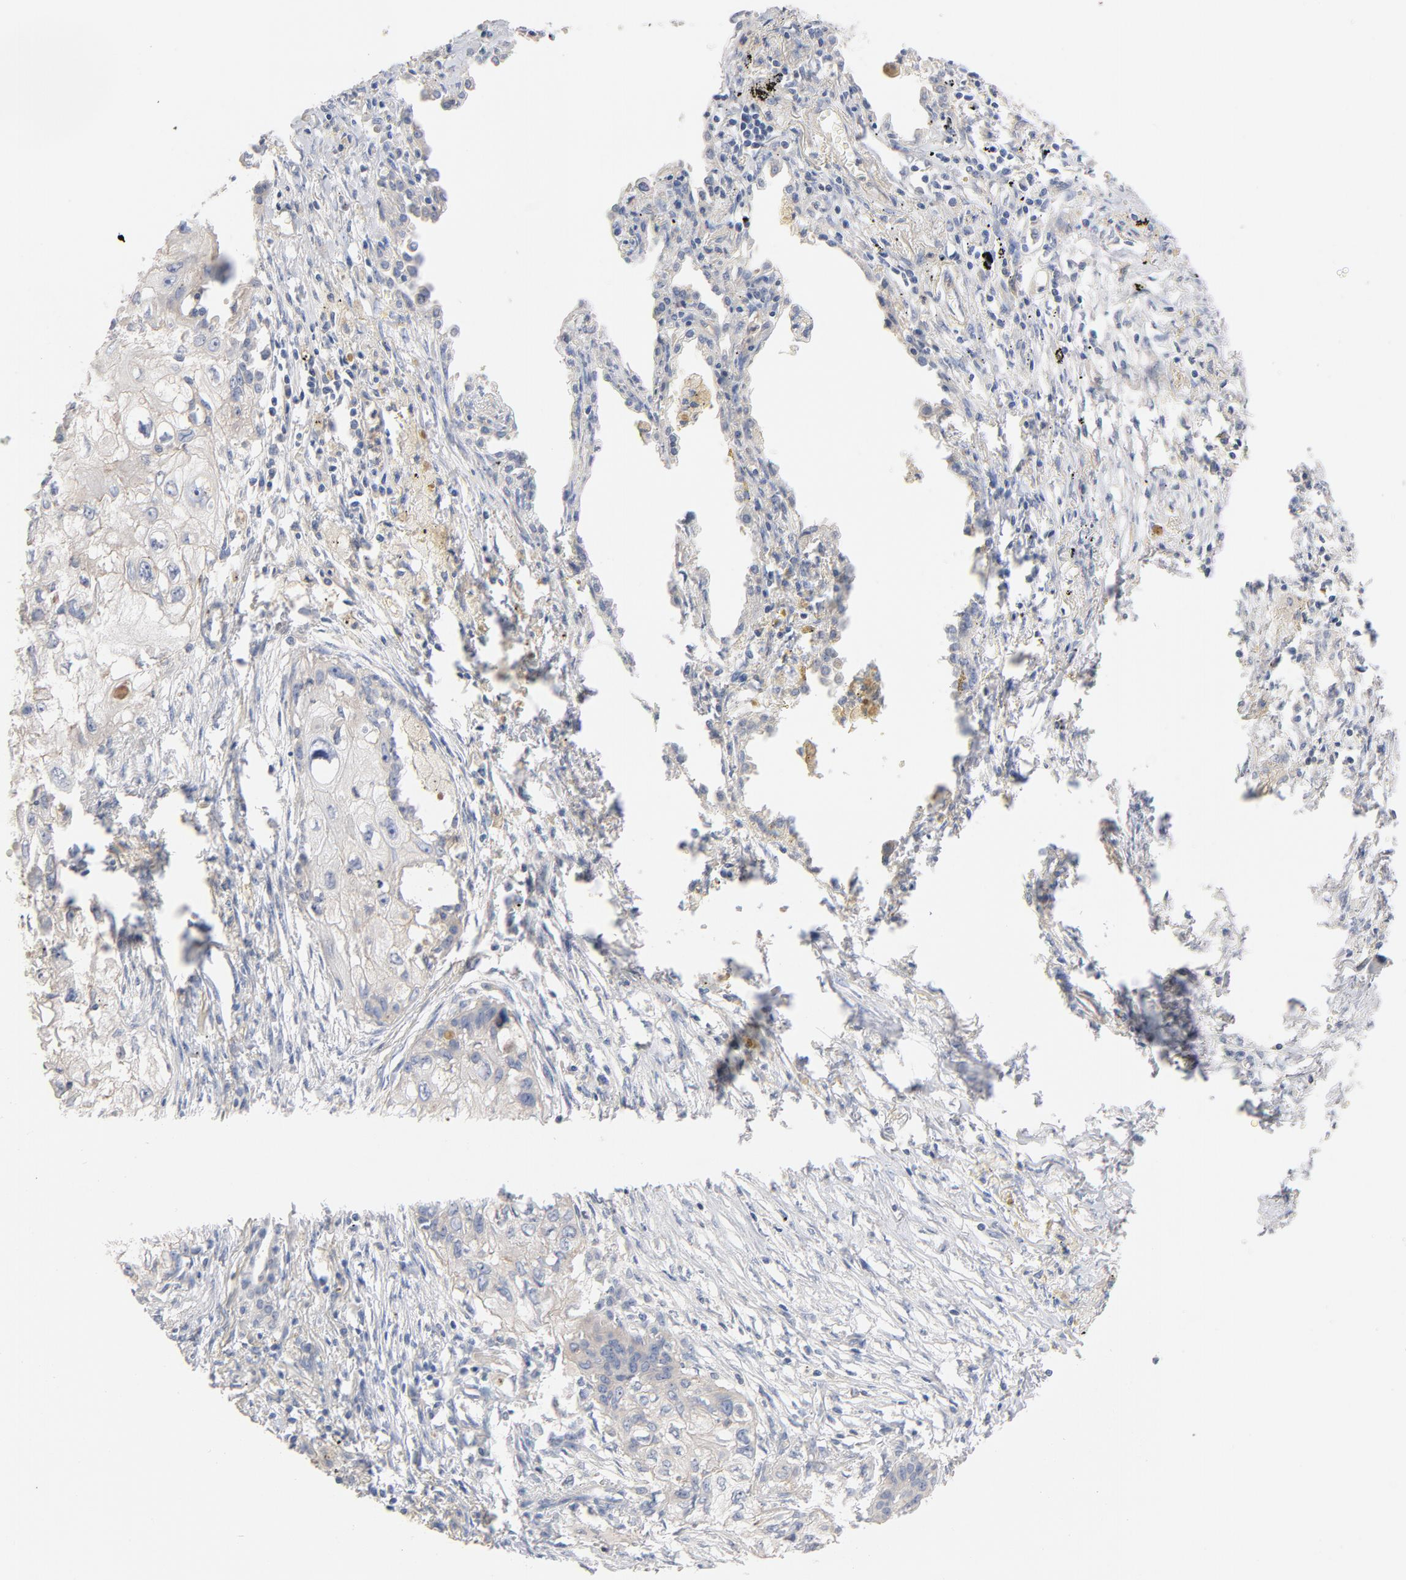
{"staining": {"intensity": "weak", "quantity": "25%-75%", "location": "cytoplasmic/membranous"}, "tissue": "lung cancer", "cell_type": "Tumor cells", "image_type": "cancer", "snomed": [{"axis": "morphology", "description": "Squamous cell carcinoma, NOS"}, {"axis": "topography", "description": "Lung"}], "caption": "Lung cancer (squamous cell carcinoma) stained with IHC displays weak cytoplasmic/membranous positivity in about 25%-75% of tumor cells.", "gene": "STRN3", "patient": {"sex": "male", "age": 71}}